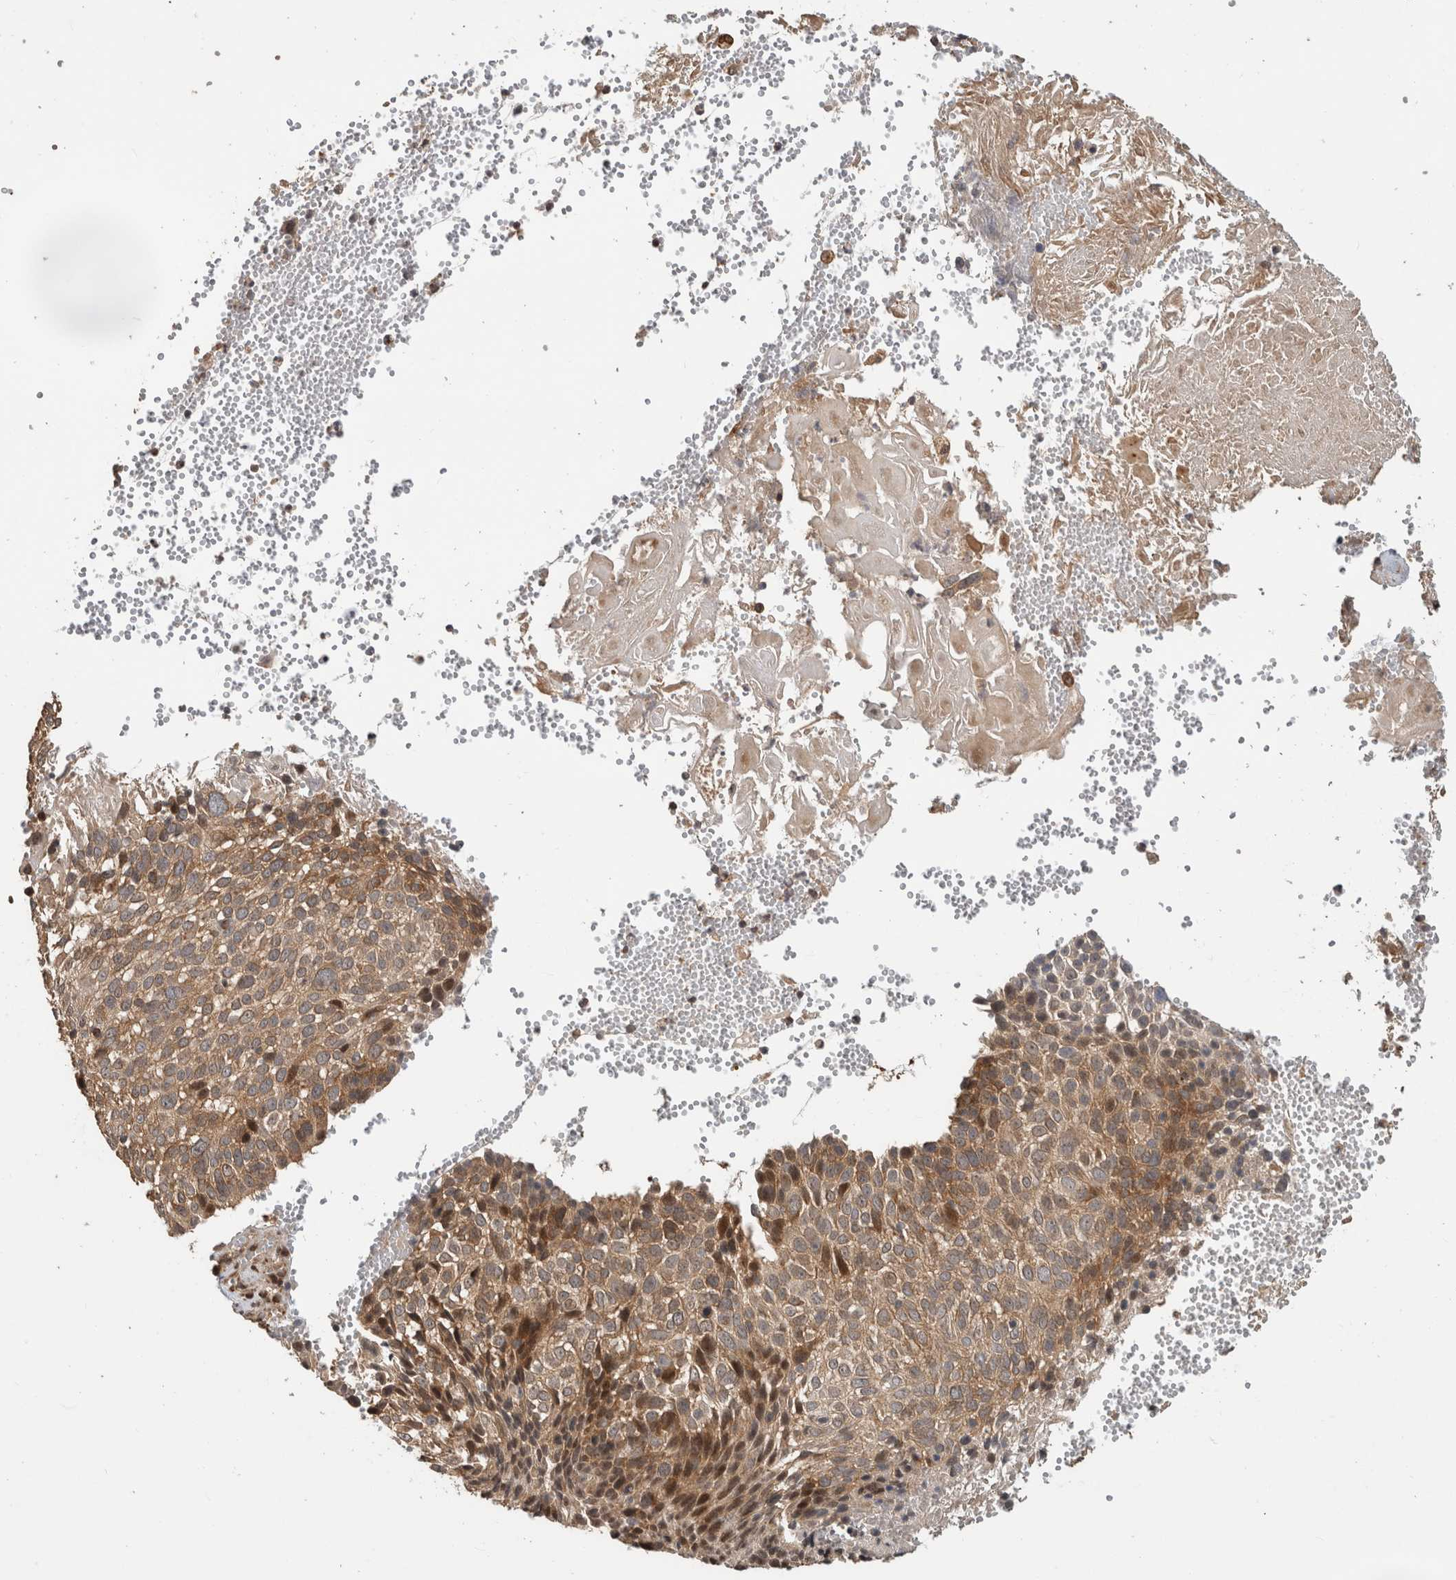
{"staining": {"intensity": "moderate", "quantity": ">75%", "location": "cytoplasmic/membranous"}, "tissue": "cervical cancer", "cell_type": "Tumor cells", "image_type": "cancer", "snomed": [{"axis": "morphology", "description": "Squamous cell carcinoma, NOS"}, {"axis": "topography", "description": "Cervix"}], "caption": "The micrograph shows staining of cervical squamous cell carcinoma, revealing moderate cytoplasmic/membranous protein staining (brown color) within tumor cells.", "gene": "PCDHB15", "patient": {"sex": "female", "age": 74}}